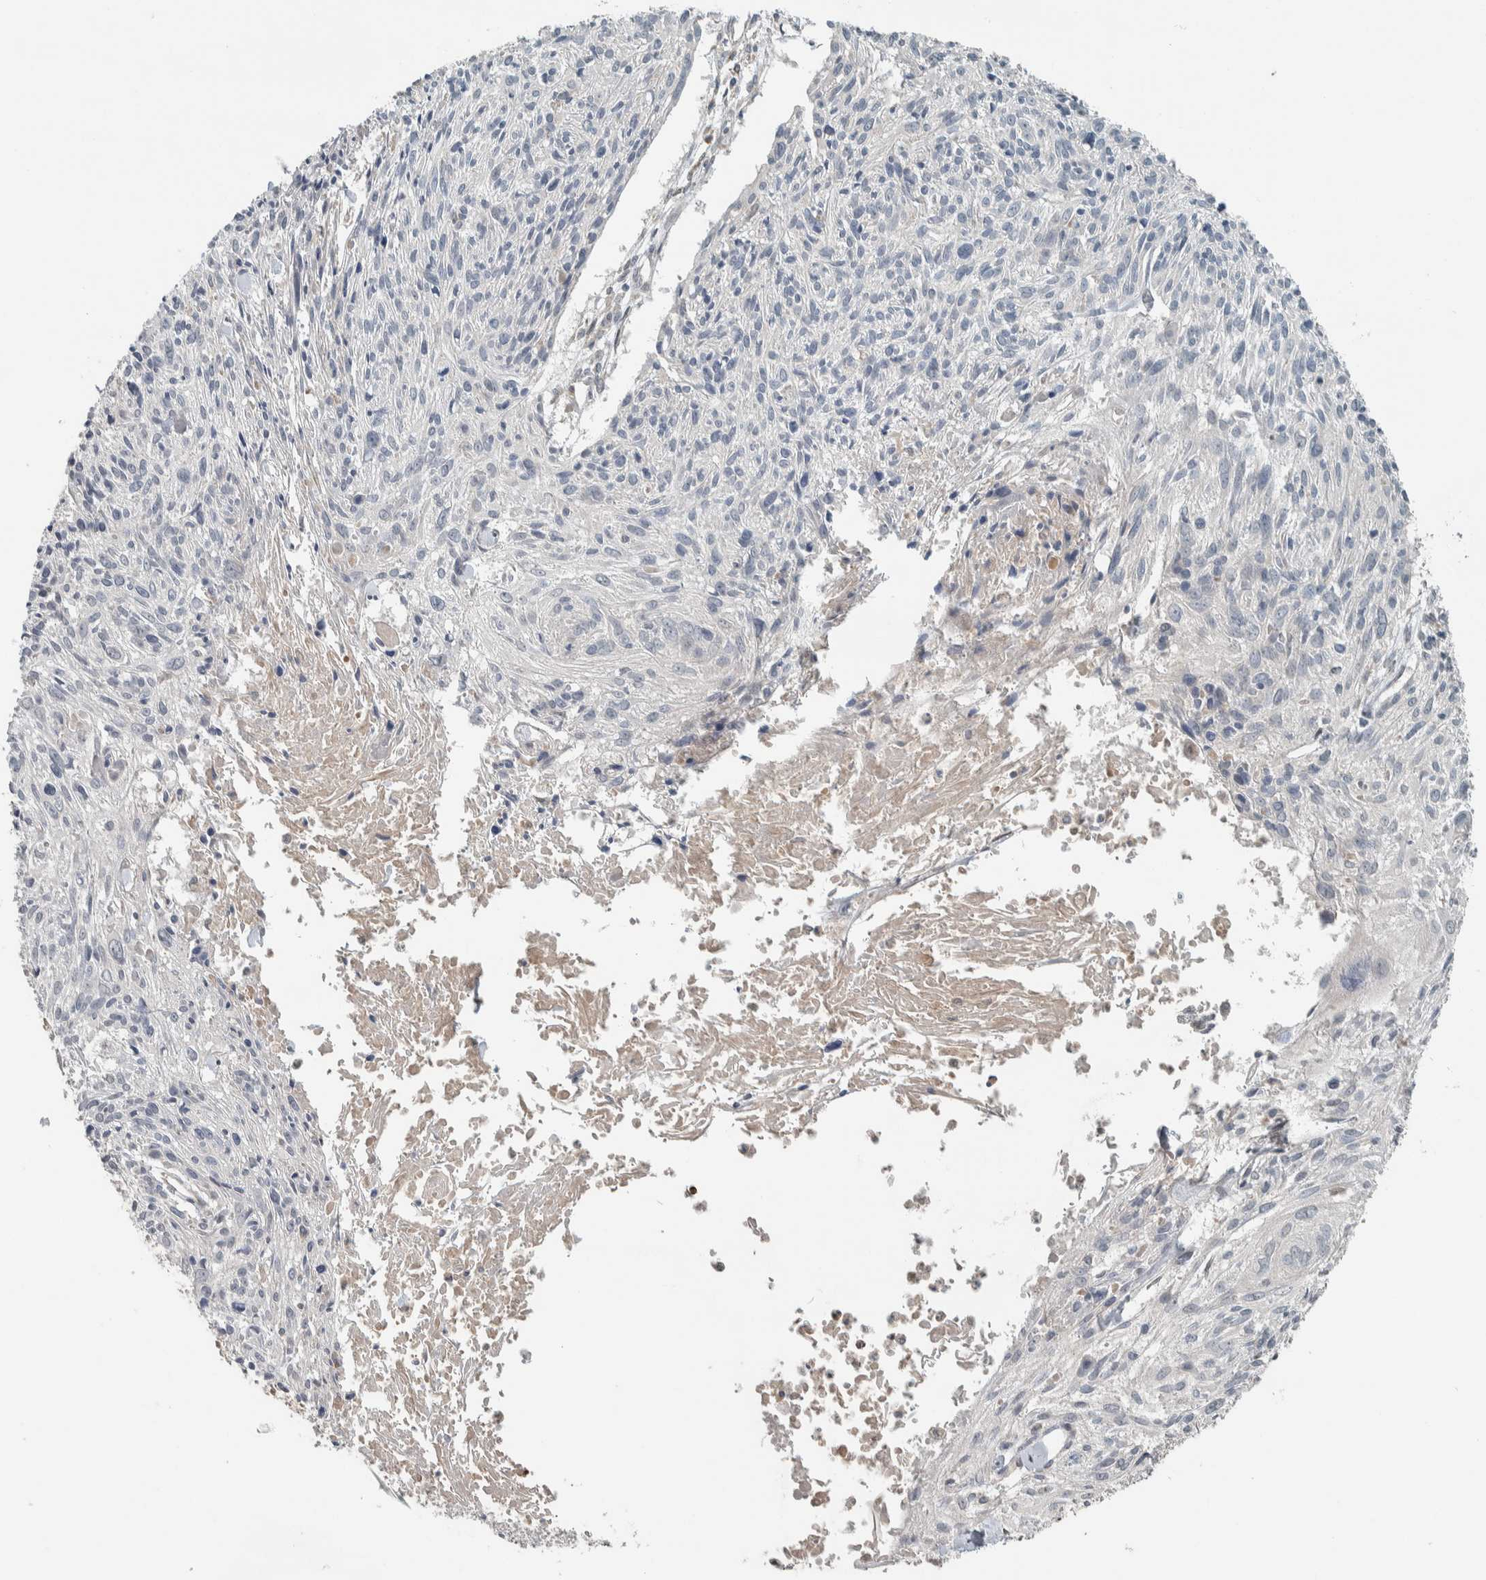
{"staining": {"intensity": "negative", "quantity": "none", "location": "none"}, "tissue": "cervical cancer", "cell_type": "Tumor cells", "image_type": "cancer", "snomed": [{"axis": "morphology", "description": "Squamous cell carcinoma, NOS"}, {"axis": "topography", "description": "Cervix"}], "caption": "High magnification brightfield microscopy of cervical squamous cell carcinoma stained with DAB (3,3'-diaminobenzidine) (brown) and counterstained with hematoxylin (blue): tumor cells show no significant positivity. (Brightfield microscopy of DAB immunohistochemistry (IHC) at high magnification).", "gene": "NBR1", "patient": {"sex": "female", "age": 51}}